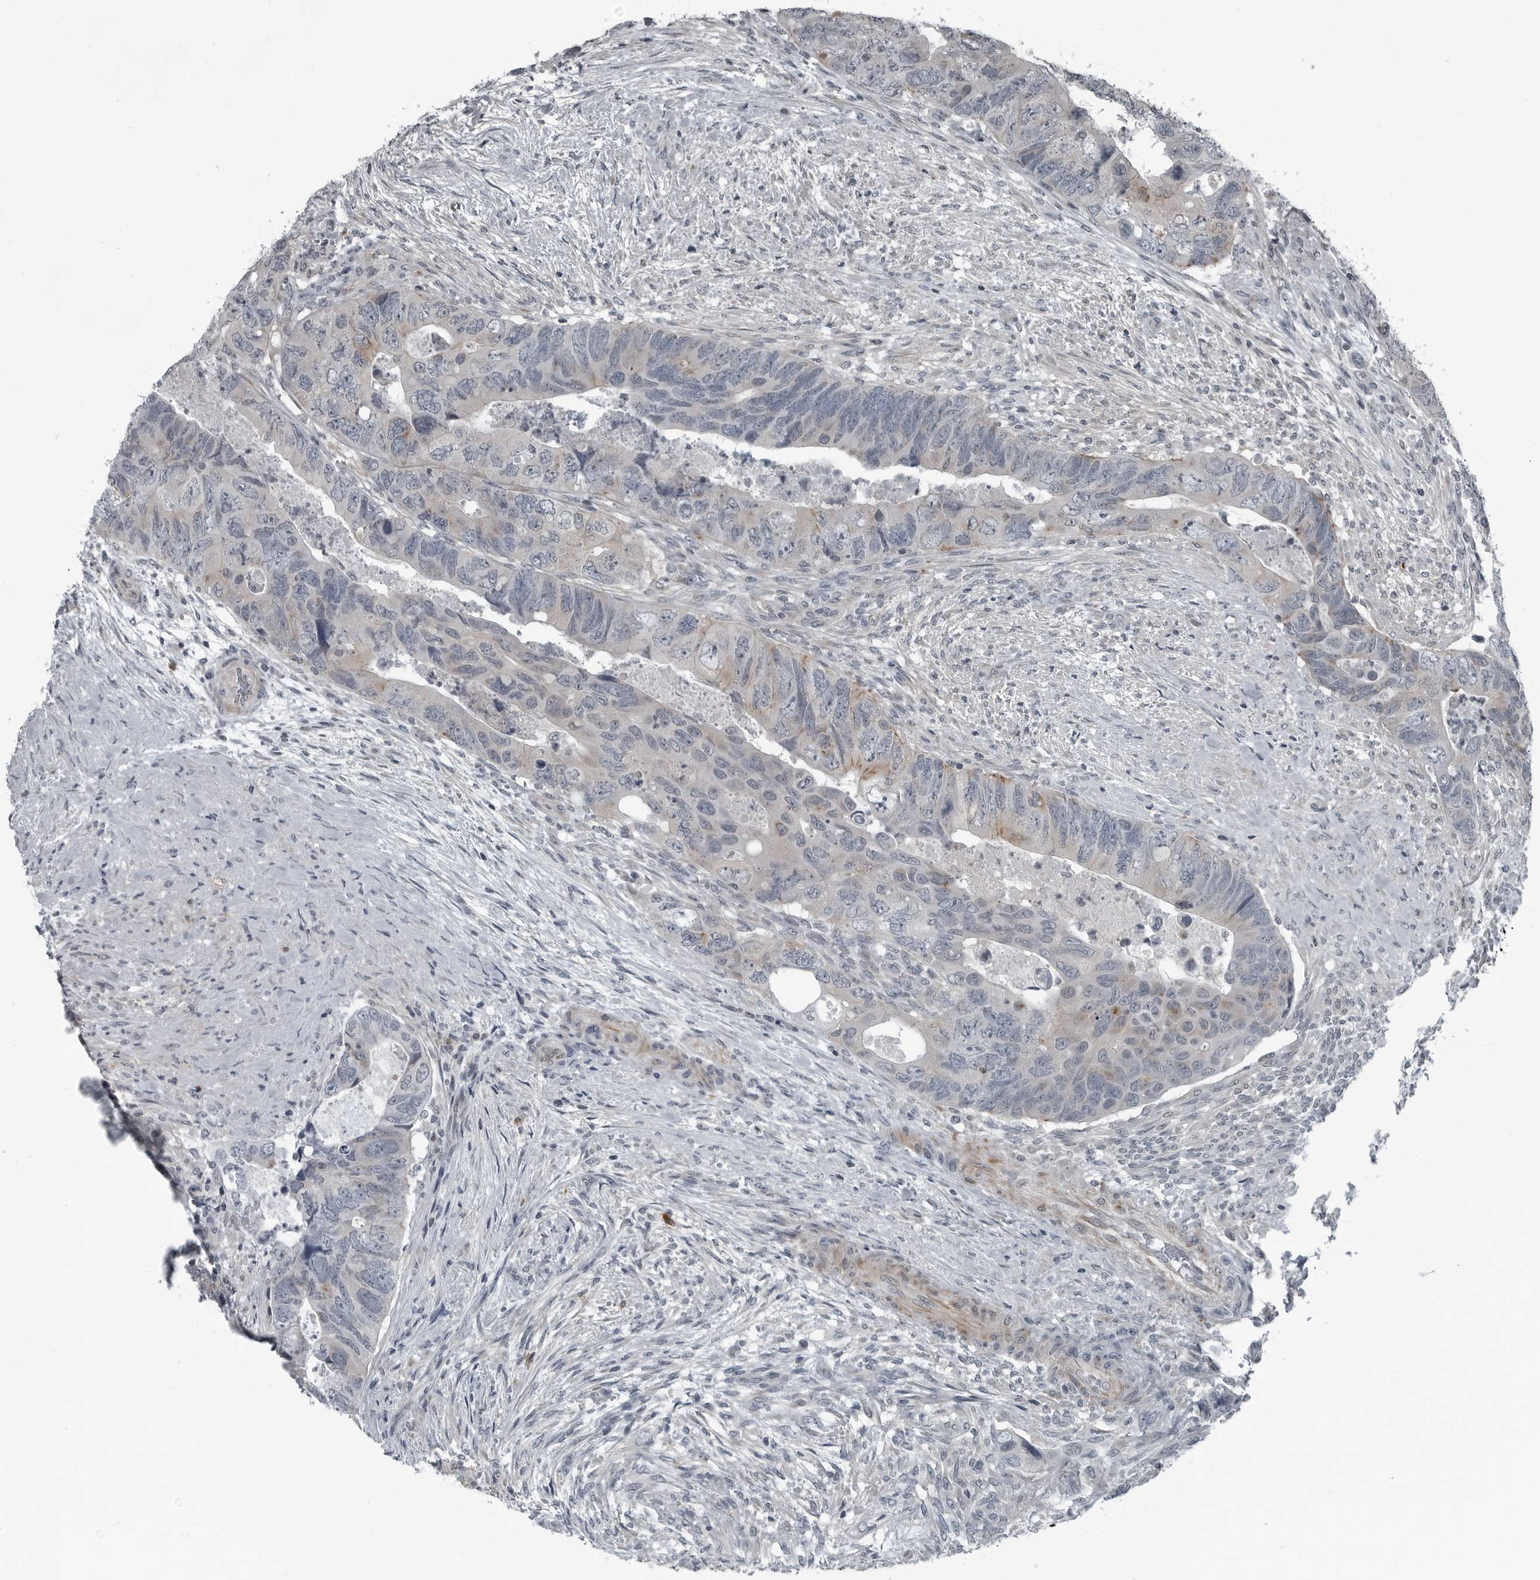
{"staining": {"intensity": "weak", "quantity": "<25%", "location": "cytoplasmic/membranous"}, "tissue": "colorectal cancer", "cell_type": "Tumor cells", "image_type": "cancer", "snomed": [{"axis": "morphology", "description": "Adenocarcinoma, NOS"}, {"axis": "topography", "description": "Rectum"}], "caption": "This is an immunohistochemistry (IHC) image of human adenocarcinoma (colorectal). There is no staining in tumor cells.", "gene": "GAK", "patient": {"sex": "male", "age": 63}}